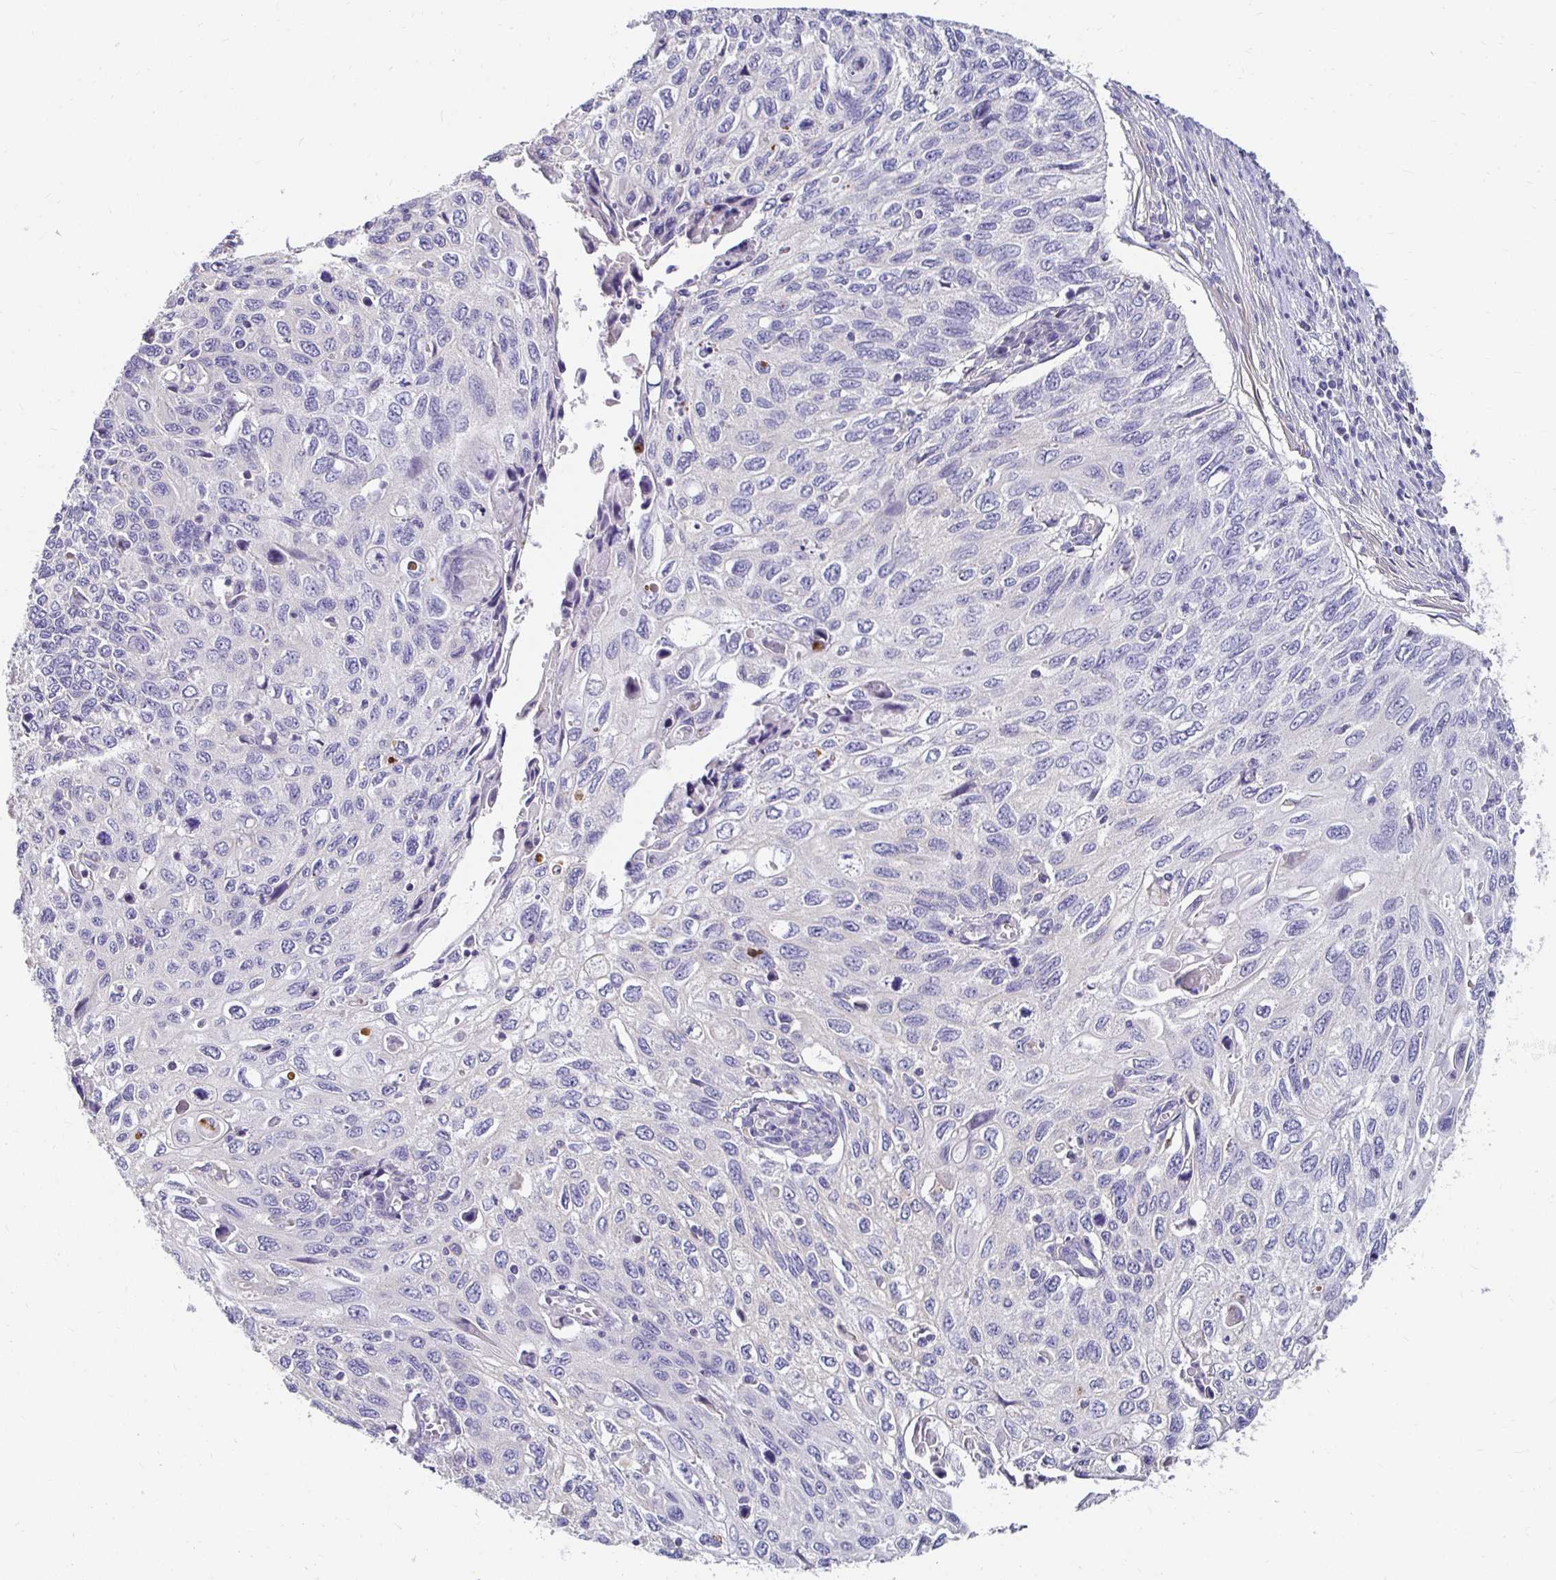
{"staining": {"intensity": "negative", "quantity": "none", "location": "none"}, "tissue": "cervical cancer", "cell_type": "Tumor cells", "image_type": "cancer", "snomed": [{"axis": "morphology", "description": "Squamous cell carcinoma, NOS"}, {"axis": "topography", "description": "Cervix"}], "caption": "DAB immunohistochemical staining of squamous cell carcinoma (cervical) reveals no significant positivity in tumor cells. Nuclei are stained in blue.", "gene": "AKAP6", "patient": {"sex": "female", "age": 70}}